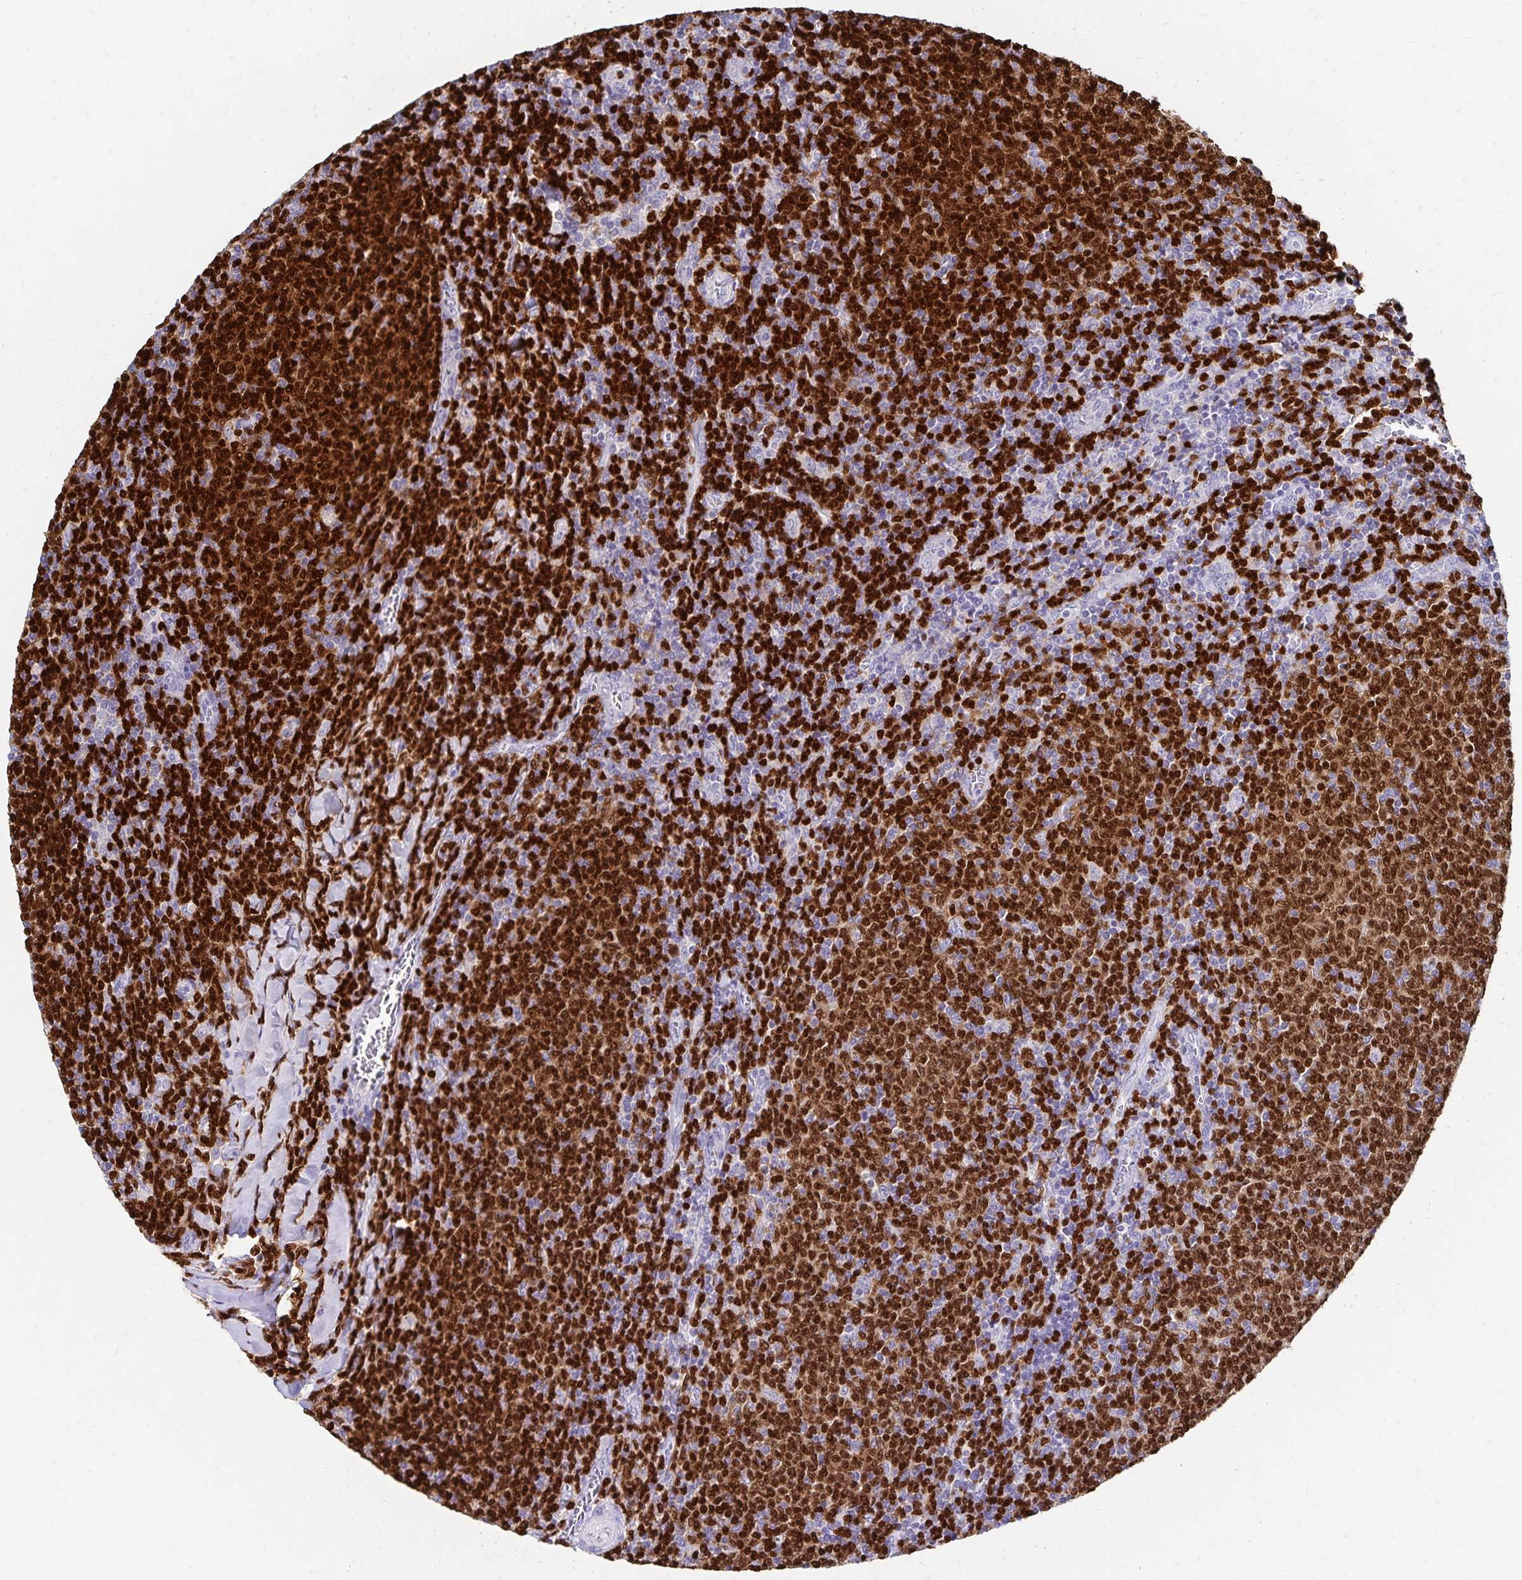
{"staining": {"intensity": "strong", "quantity": ">75%", "location": "nuclear"}, "tissue": "lymphoma", "cell_type": "Tumor cells", "image_type": "cancer", "snomed": [{"axis": "morphology", "description": "Malignant lymphoma, non-Hodgkin's type, Low grade"}, {"axis": "topography", "description": "Lymph node"}], "caption": "Protein expression analysis of human malignant lymphoma, non-Hodgkin's type (low-grade) reveals strong nuclear expression in approximately >75% of tumor cells. The staining is performed using DAB brown chromogen to label protein expression. The nuclei are counter-stained blue using hematoxylin.", "gene": "PAX5", "patient": {"sex": "male", "age": 52}}